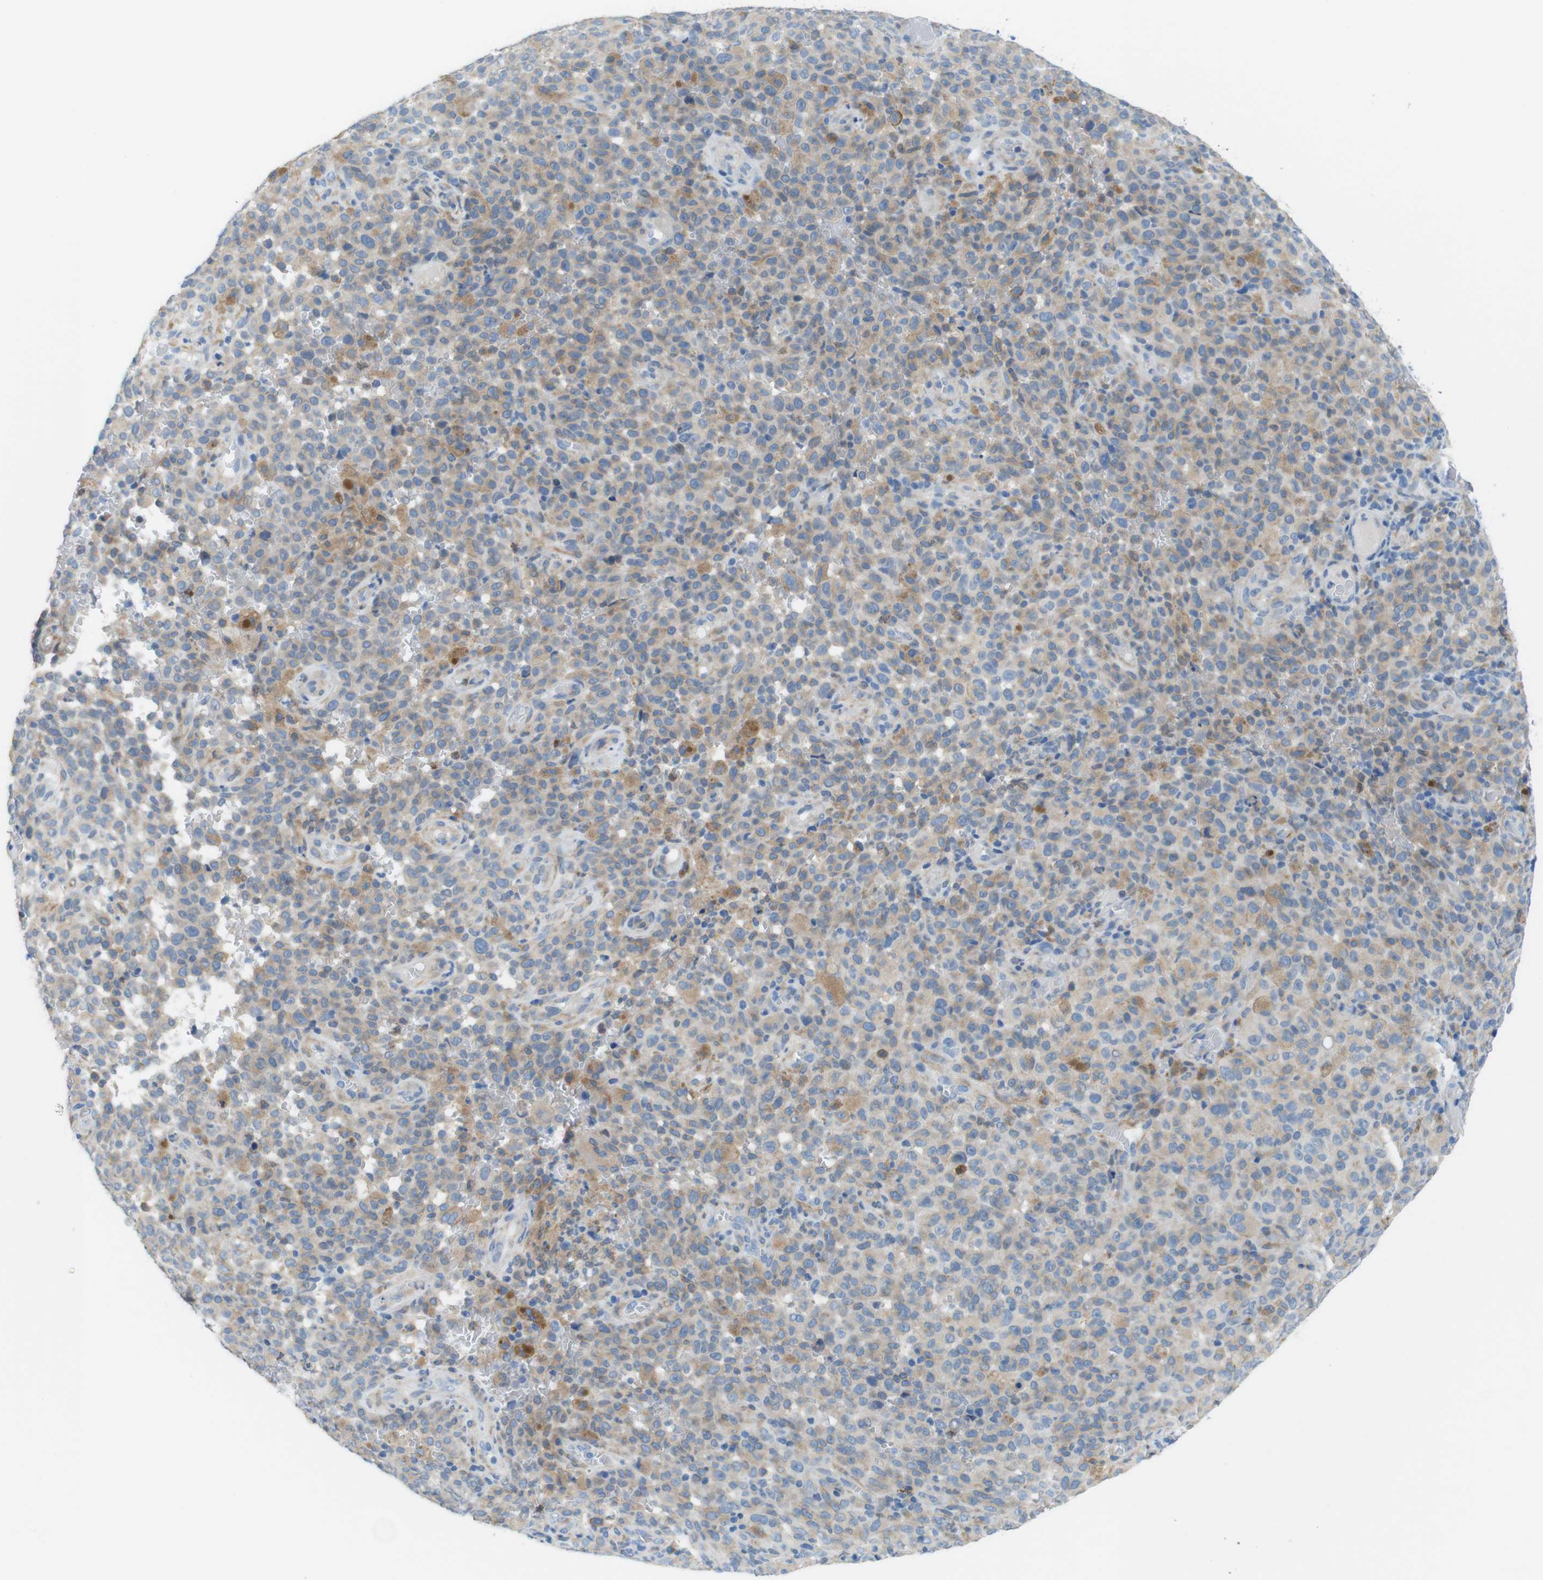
{"staining": {"intensity": "moderate", "quantity": "25%-75%", "location": "cytoplasmic/membranous"}, "tissue": "melanoma", "cell_type": "Tumor cells", "image_type": "cancer", "snomed": [{"axis": "morphology", "description": "Malignant melanoma, NOS"}, {"axis": "topography", "description": "Skin"}], "caption": "A histopathology image showing moderate cytoplasmic/membranous staining in about 25%-75% of tumor cells in malignant melanoma, as visualized by brown immunohistochemical staining.", "gene": "CLMN", "patient": {"sex": "female", "age": 82}}